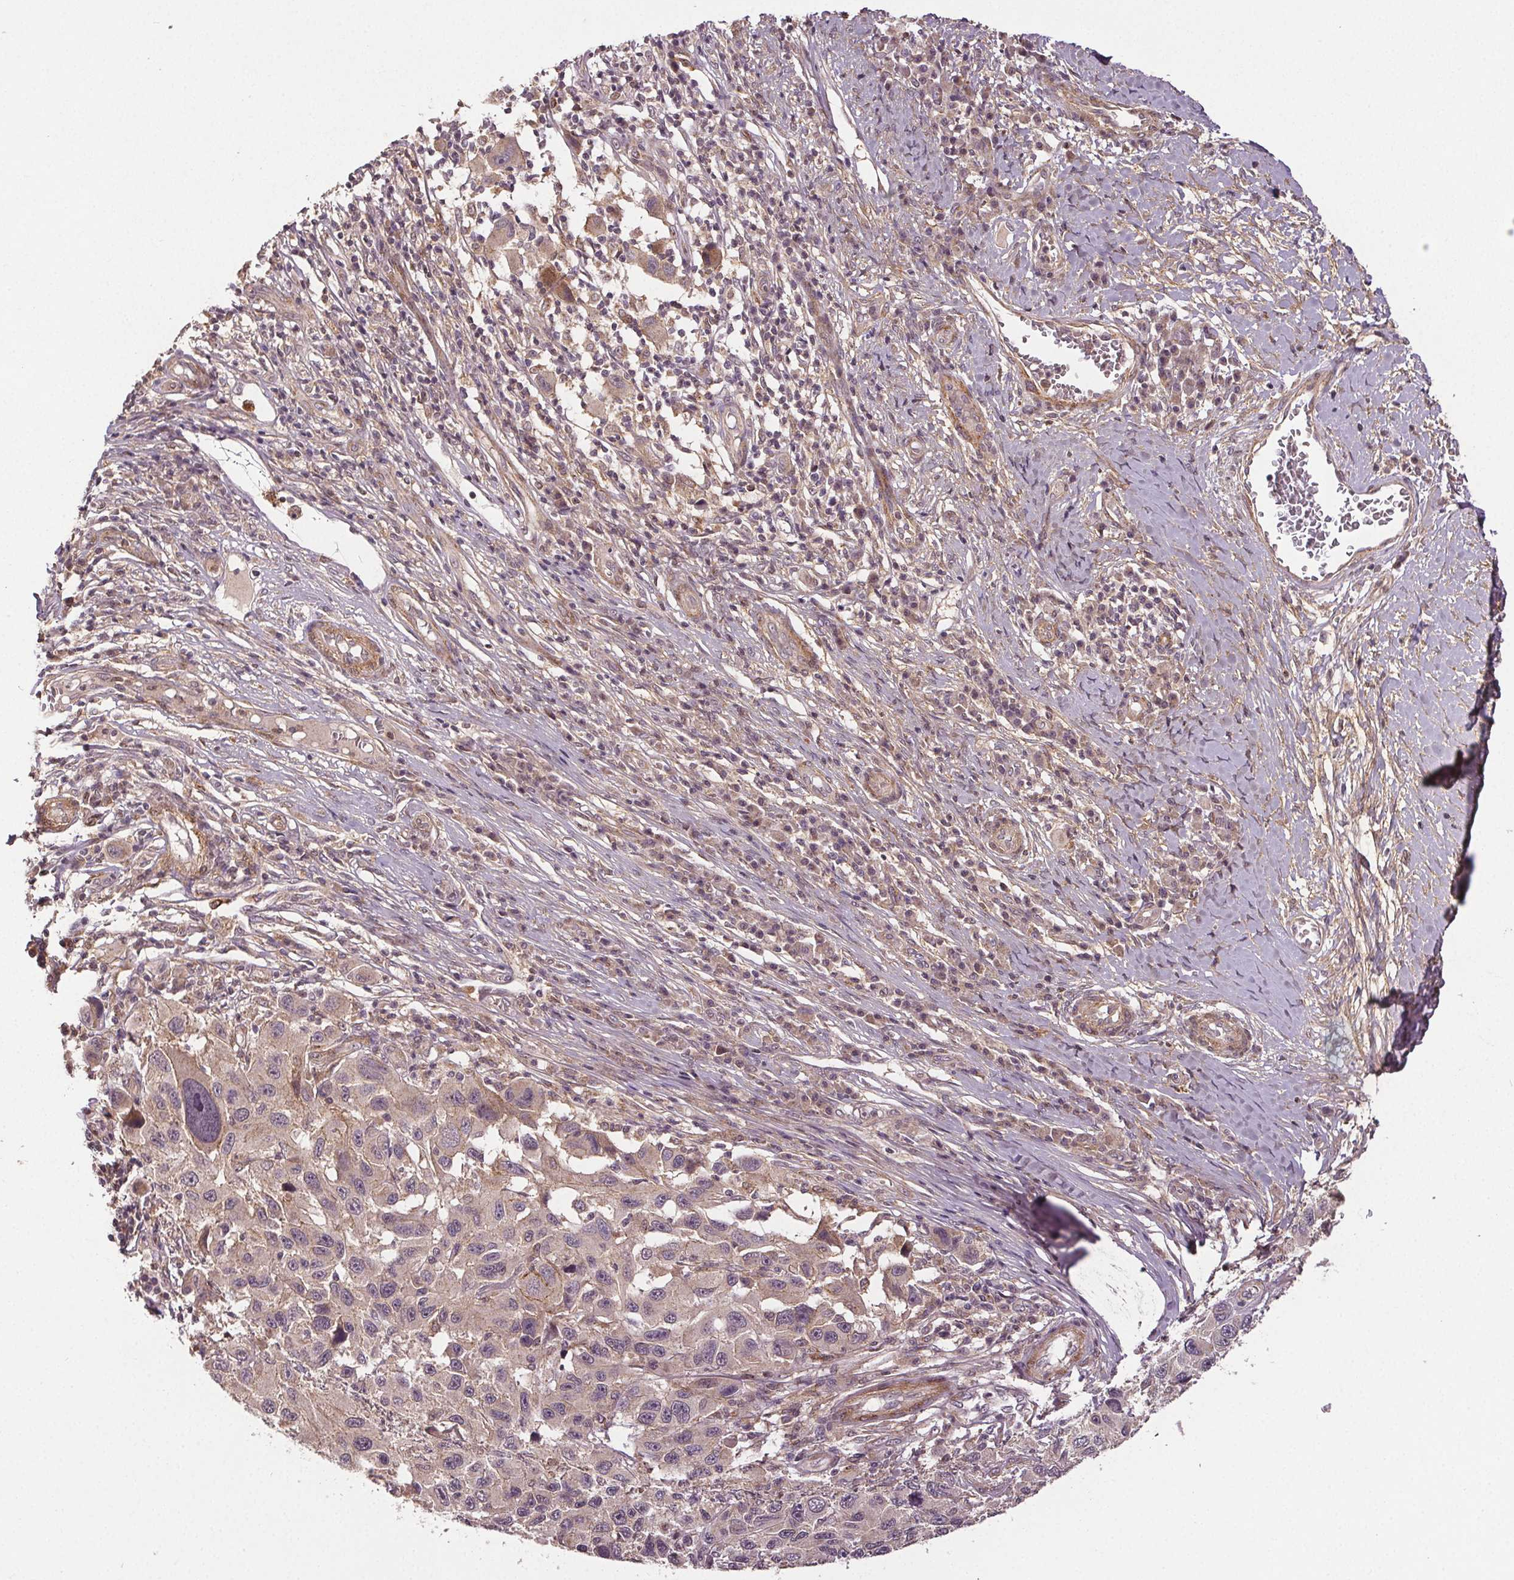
{"staining": {"intensity": "negative", "quantity": "none", "location": "none"}, "tissue": "melanoma", "cell_type": "Tumor cells", "image_type": "cancer", "snomed": [{"axis": "morphology", "description": "Malignant melanoma, NOS"}, {"axis": "topography", "description": "Skin"}], "caption": "IHC image of human malignant melanoma stained for a protein (brown), which shows no positivity in tumor cells. (Brightfield microscopy of DAB (3,3'-diaminobenzidine) immunohistochemistry at high magnification).", "gene": "EPHB3", "patient": {"sex": "male", "age": 53}}